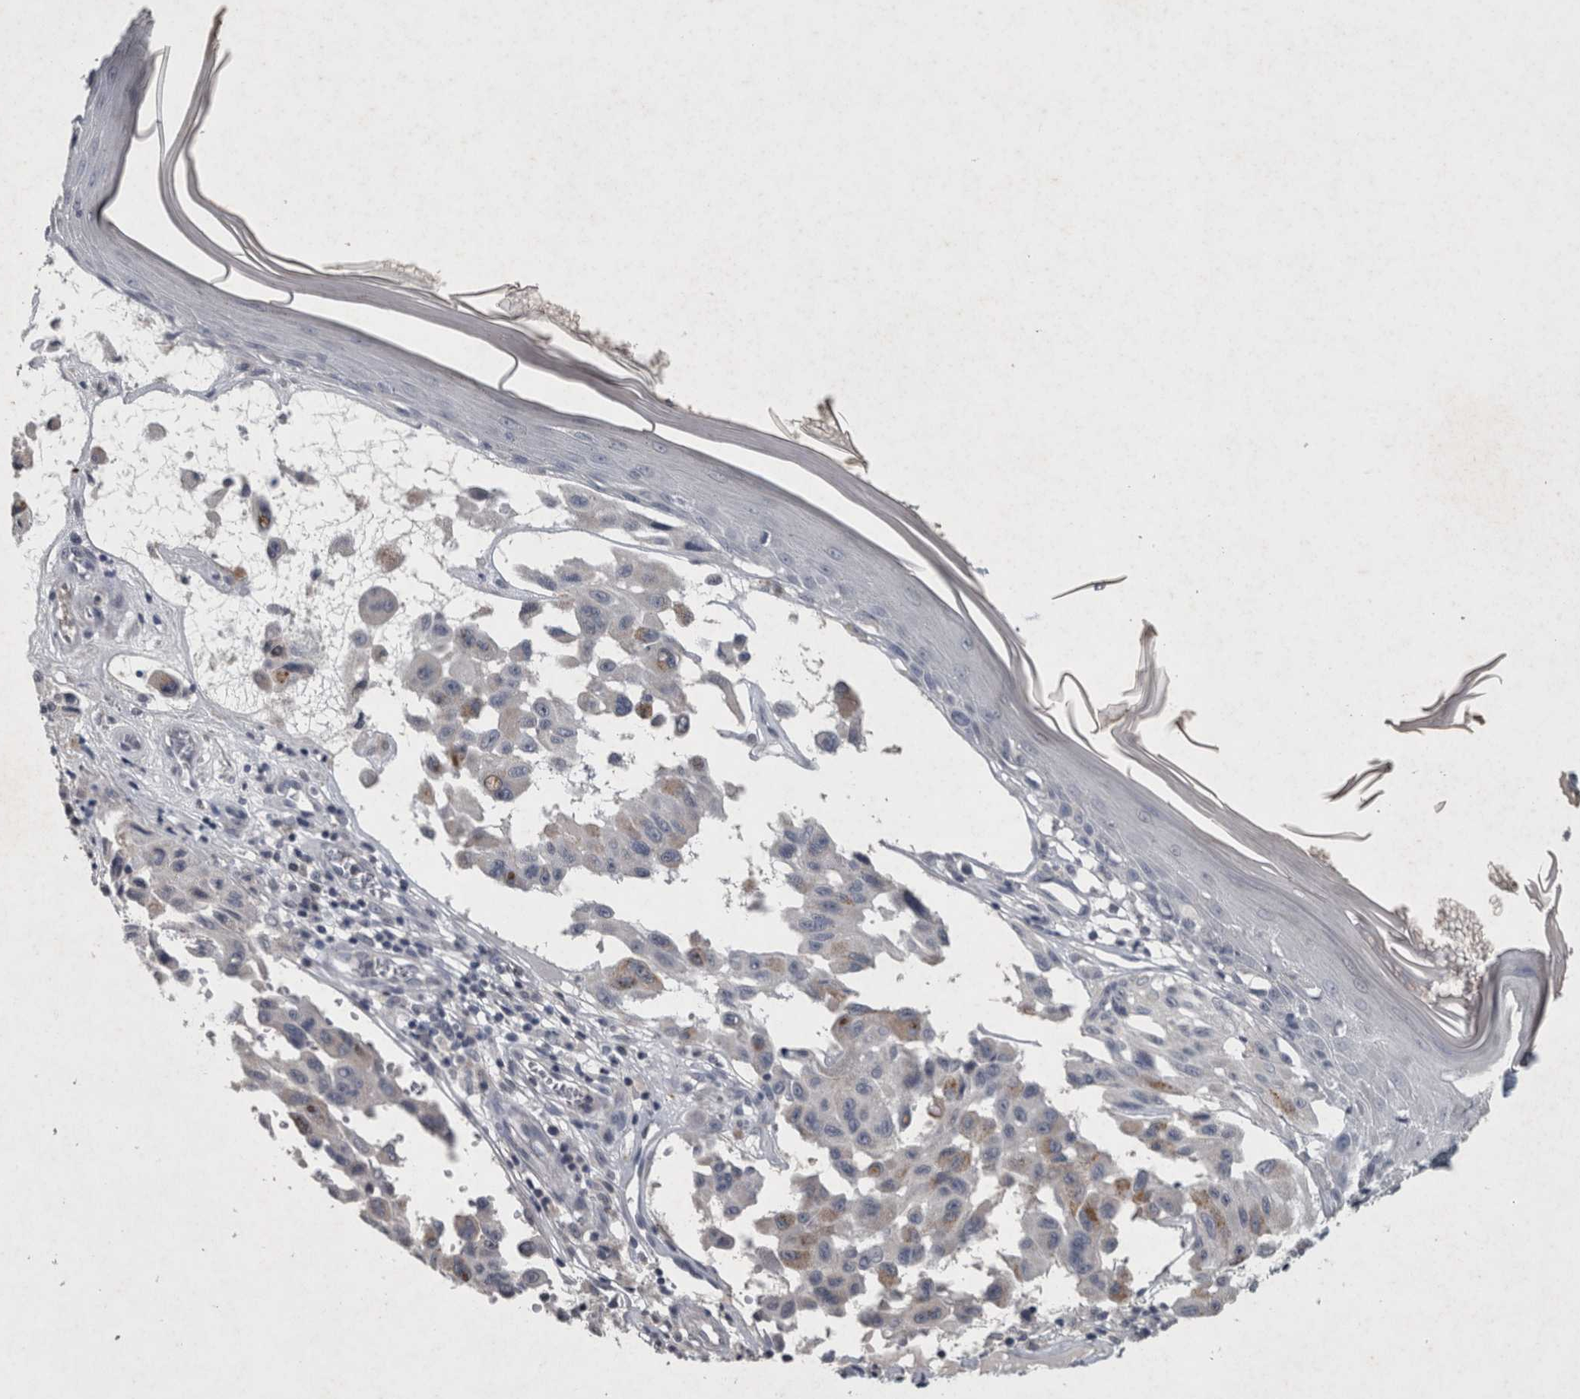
{"staining": {"intensity": "moderate", "quantity": "25%-75%", "location": "cytoplasmic/membranous"}, "tissue": "melanoma", "cell_type": "Tumor cells", "image_type": "cancer", "snomed": [{"axis": "morphology", "description": "Malignant melanoma, NOS"}, {"axis": "topography", "description": "Skin"}], "caption": "This micrograph reveals melanoma stained with immunohistochemistry to label a protein in brown. The cytoplasmic/membranous of tumor cells show moderate positivity for the protein. Nuclei are counter-stained blue.", "gene": "WNT7A", "patient": {"sex": "male", "age": 30}}